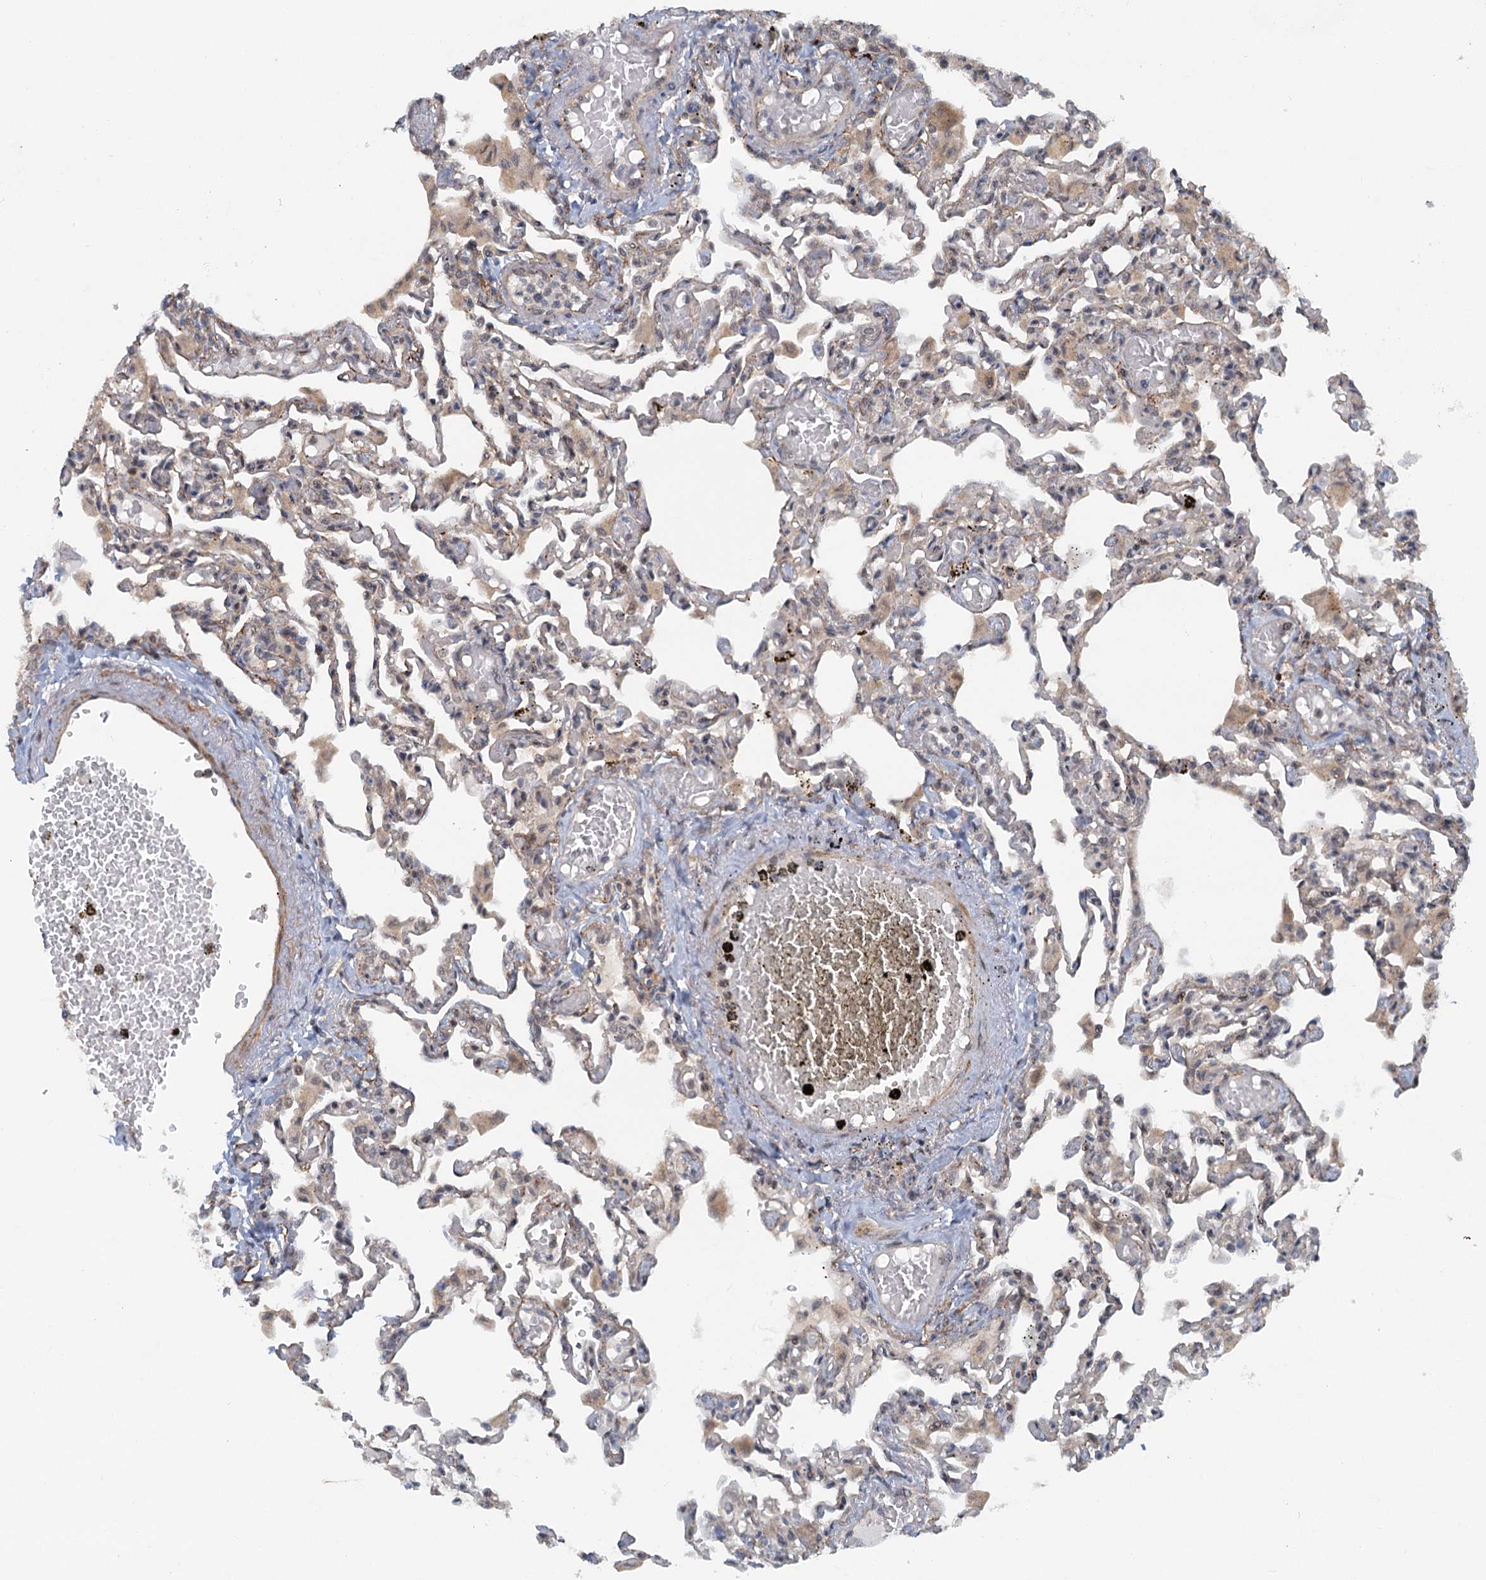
{"staining": {"intensity": "weak", "quantity": "25%-75%", "location": "cytoplasmic/membranous"}, "tissue": "lung", "cell_type": "Alveolar cells", "image_type": "normal", "snomed": [{"axis": "morphology", "description": "Normal tissue, NOS"}, {"axis": "topography", "description": "Bronchus"}, {"axis": "topography", "description": "Lung"}], "caption": "IHC (DAB (3,3'-diaminobenzidine)) staining of unremarkable human lung displays weak cytoplasmic/membranous protein positivity in about 25%-75% of alveolar cells.", "gene": "TAS2R42", "patient": {"sex": "female", "age": 49}}